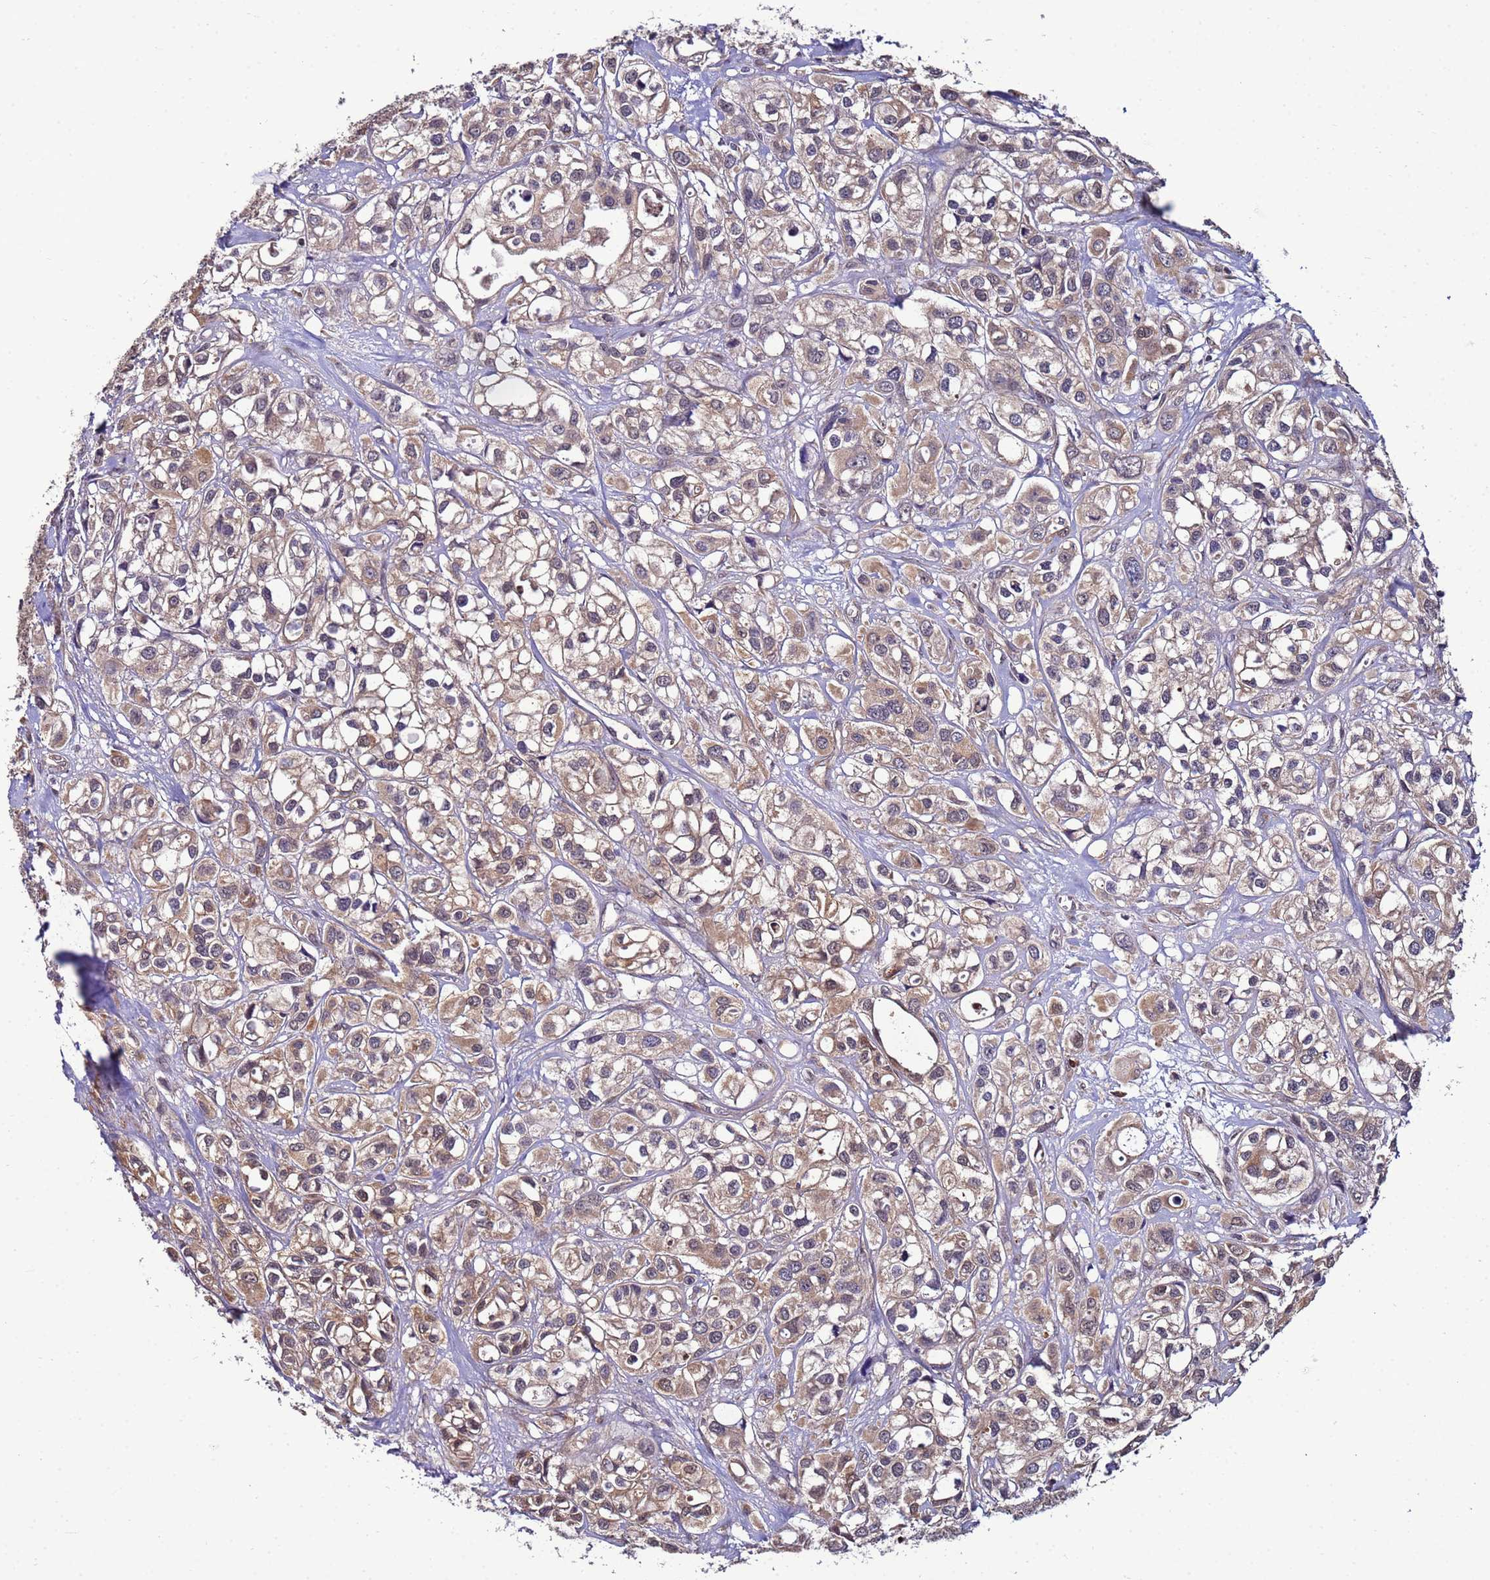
{"staining": {"intensity": "weak", "quantity": ">75%", "location": "cytoplasmic/membranous"}, "tissue": "urothelial cancer", "cell_type": "Tumor cells", "image_type": "cancer", "snomed": [{"axis": "morphology", "description": "Urothelial carcinoma, High grade"}, {"axis": "topography", "description": "Urinary bladder"}], "caption": "DAB (3,3'-diaminobenzidine) immunohistochemical staining of urothelial carcinoma (high-grade) exhibits weak cytoplasmic/membranous protein positivity in about >75% of tumor cells.", "gene": "NAXE", "patient": {"sex": "male", "age": 67}}